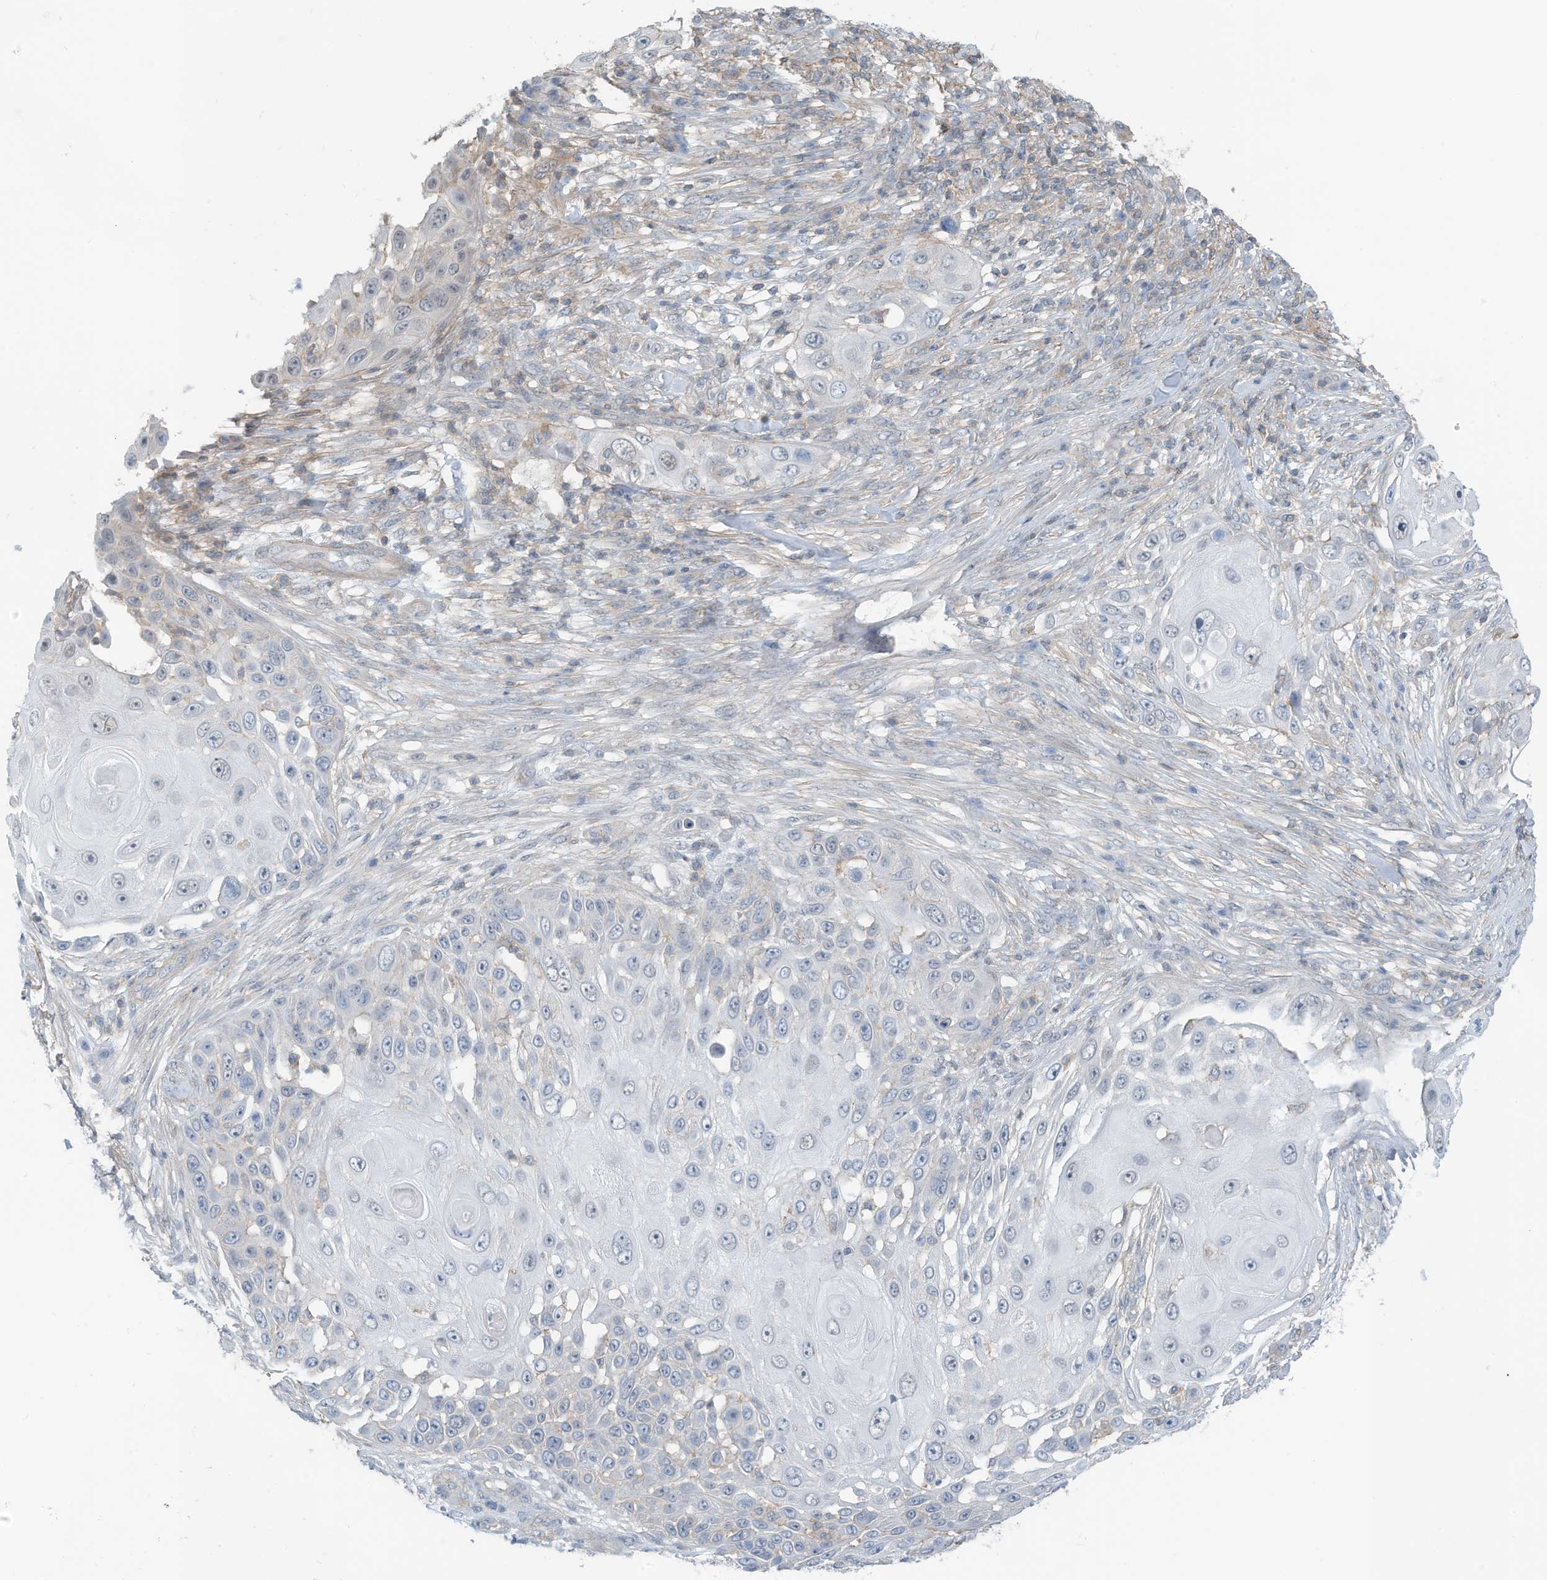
{"staining": {"intensity": "negative", "quantity": "none", "location": "none"}, "tissue": "skin cancer", "cell_type": "Tumor cells", "image_type": "cancer", "snomed": [{"axis": "morphology", "description": "Squamous cell carcinoma, NOS"}, {"axis": "topography", "description": "Skin"}], "caption": "This is an immunohistochemistry histopathology image of skin cancer. There is no staining in tumor cells.", "gene": "ZNF846", "patient": {"sex": "female", "age": 44}}